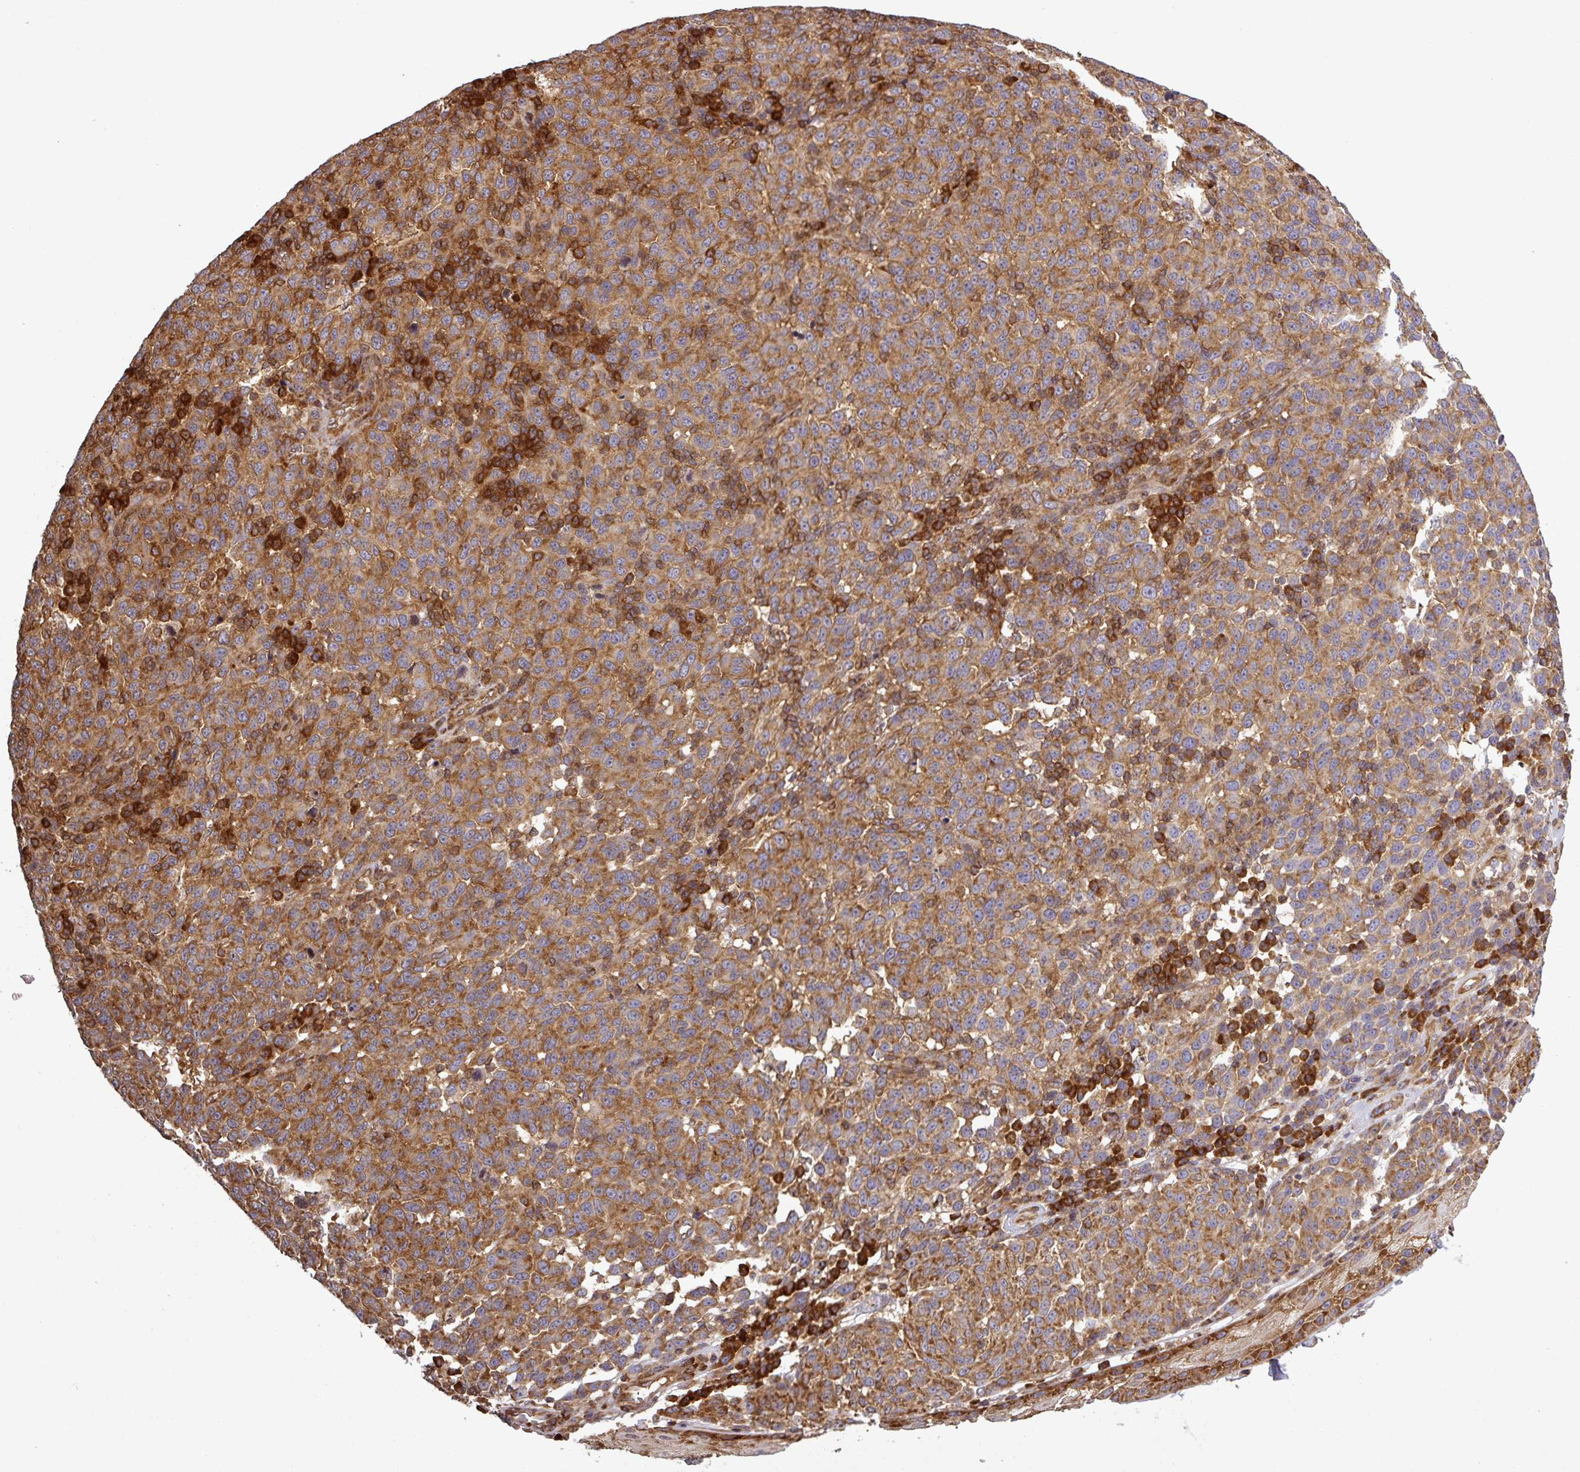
{"staining": {"intensity": "moderate", "quantity": ">75%", "location": "cytoplasmic/membranous"}, "tissue": "melanoma", "cell_type": "Tumor cells", "image_type": "cancer", "snomed": [{"axis": "morphology", "description": "Malignant melanoma, NOS"}, {"axis": "topography", "description": "Skin"}], "caption": "Protein expression analysis of human melanoma reveals moderate cytoplasmic/membranous expression in about >75% of tumor cells. The protein of interest is stained brown, and the nuclei are stained in blue (DAB (3,3'-diaminobenzidine) IHC with brightfield microscopy, high magnification).", "gene": "LRRC74B", "patient": {"sex": "male", "age": 49}}